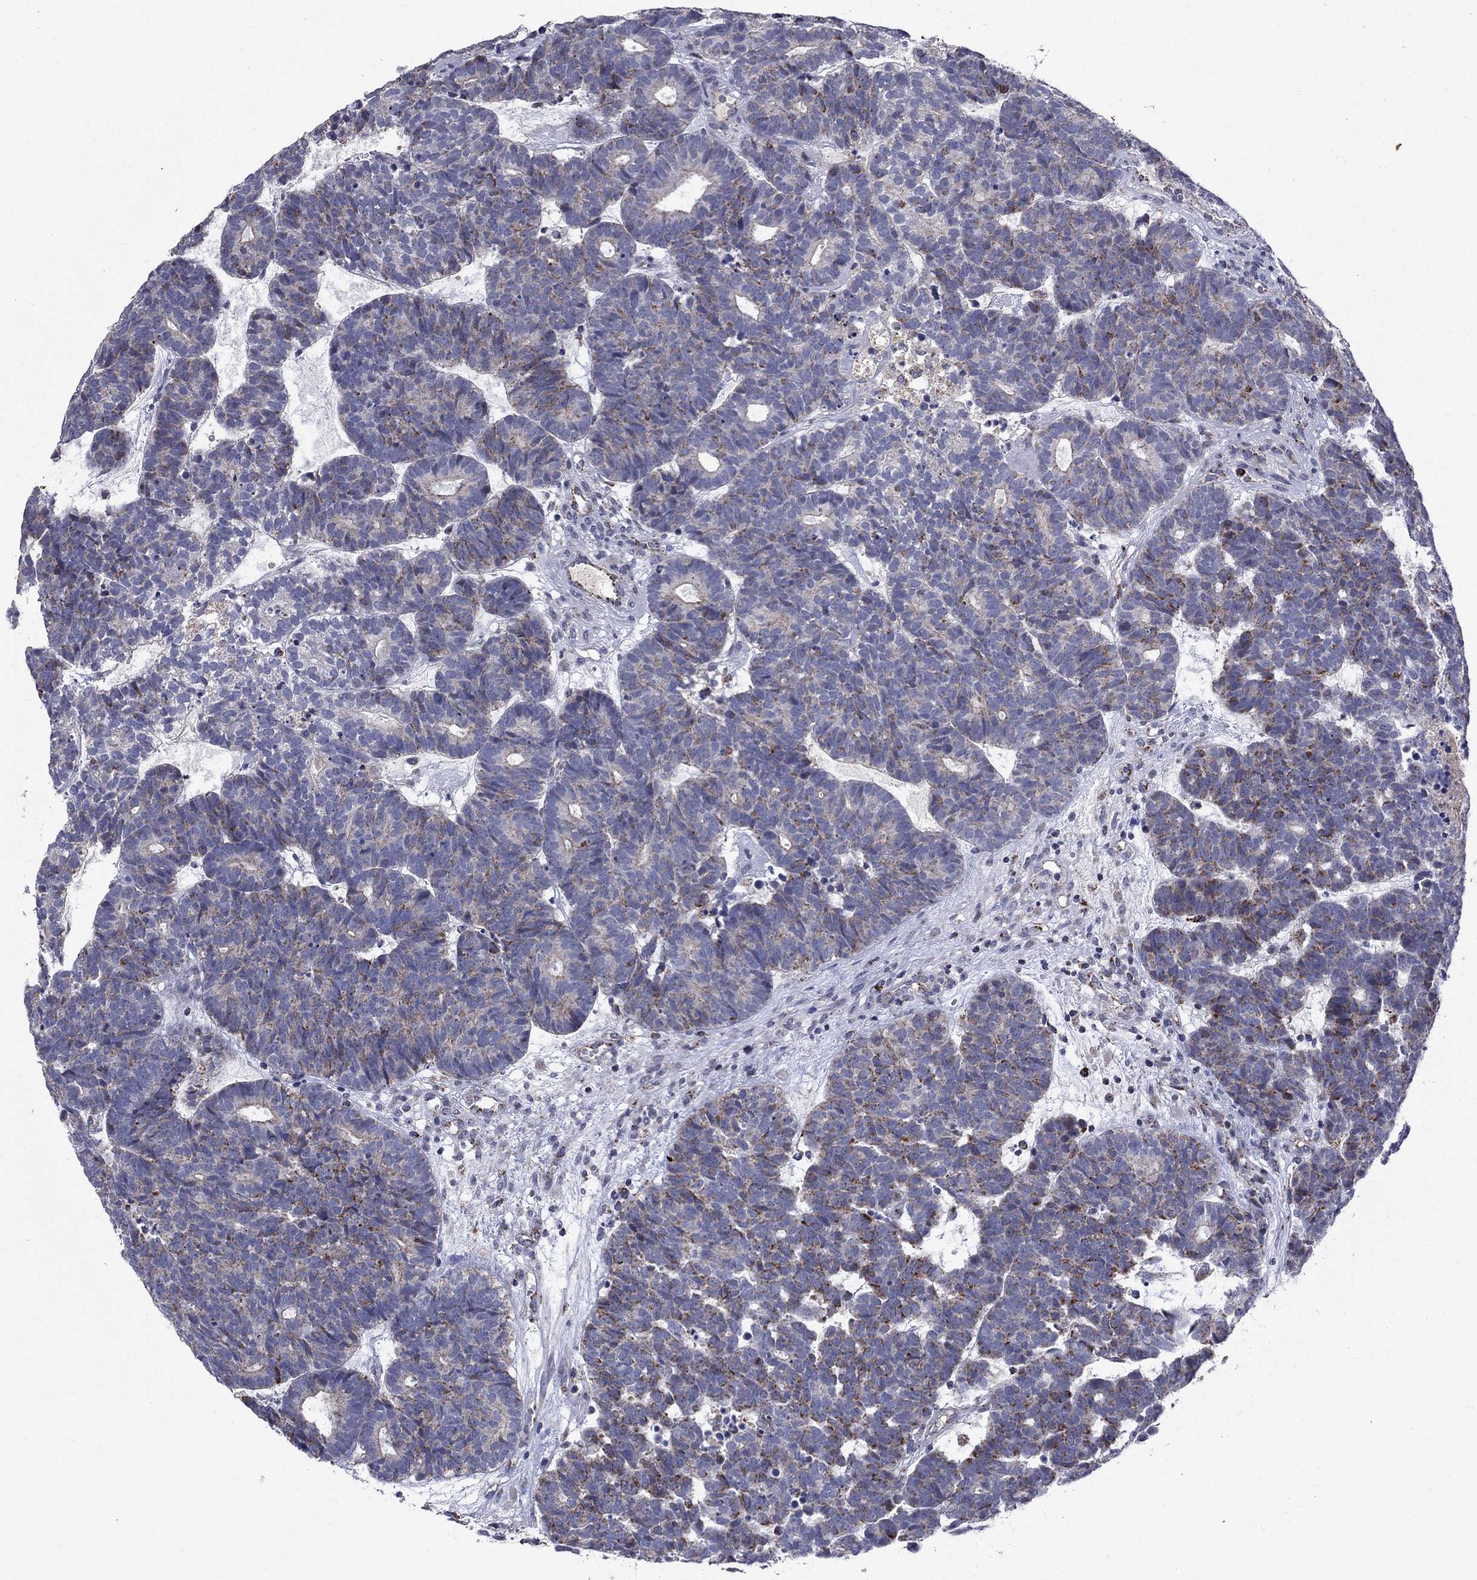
{"staining": {"intensity": "strong", "quantity": "<25%", "location": "cytoplasmic/membranous"}, "tissue": "head and neck cancer", "cell_type": "Tumor cells", "image_type": "cancer", "snomed": [{"axis": "morphology", "description": "Adenocarcinoma, NOS"}, {"axis": "topography", "description": "Head-Neck"}], "caption": "Immunohistochemistry (IHC) micrograph of adenocarcinoma (head and neck) stained for a protein (brown), which shows medium levels of strong cytoplasmic/membranous positivity in approximately <25% of tumor cells.", "gene": "SLC4A10", "patient": {"sex": "female", "age": 81}}